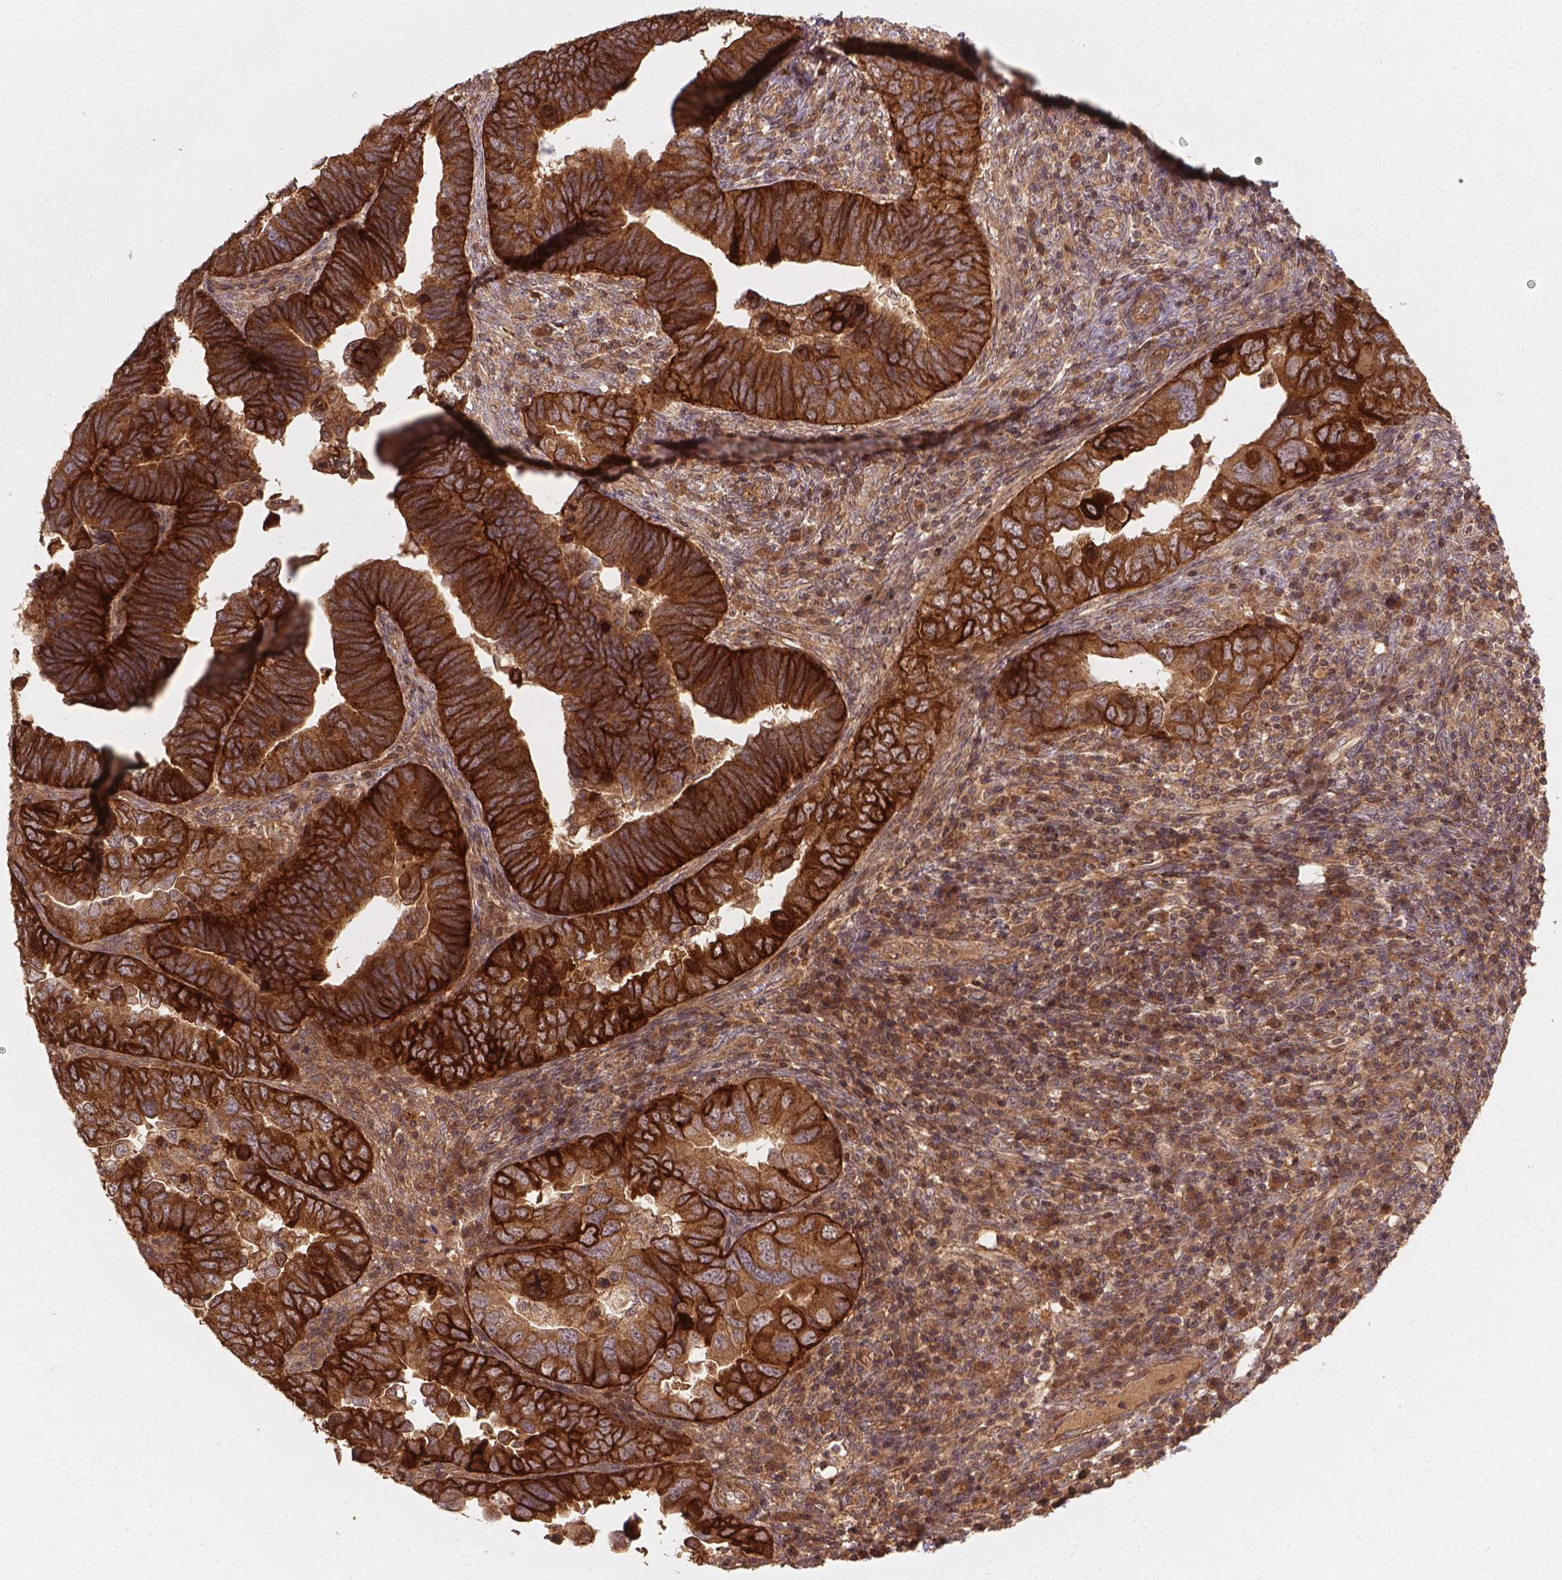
{"staining": {"intensity": "strong", "quantity": ">75%", "location": "cytoplasmic/membranous"}, "tissue": "endometrial cancer", "cell_type": "Tumor cells", "image_type": "cancer", "snomed": [{"axis": "morphology", "description": "Adenocarcinoma, NOS"}, {"axis": "topography", "description": "Endometrium"}], "caption": "Immunohistochemistry micrograph of endometrial adenocarcinoma stained for a protein (brown), which shows high levels of strong cytoplasmic/membranous positivity in about >75% of tumor cells.", "gene": "XPR1", "patient": {"sex": "female", "age": 79}}